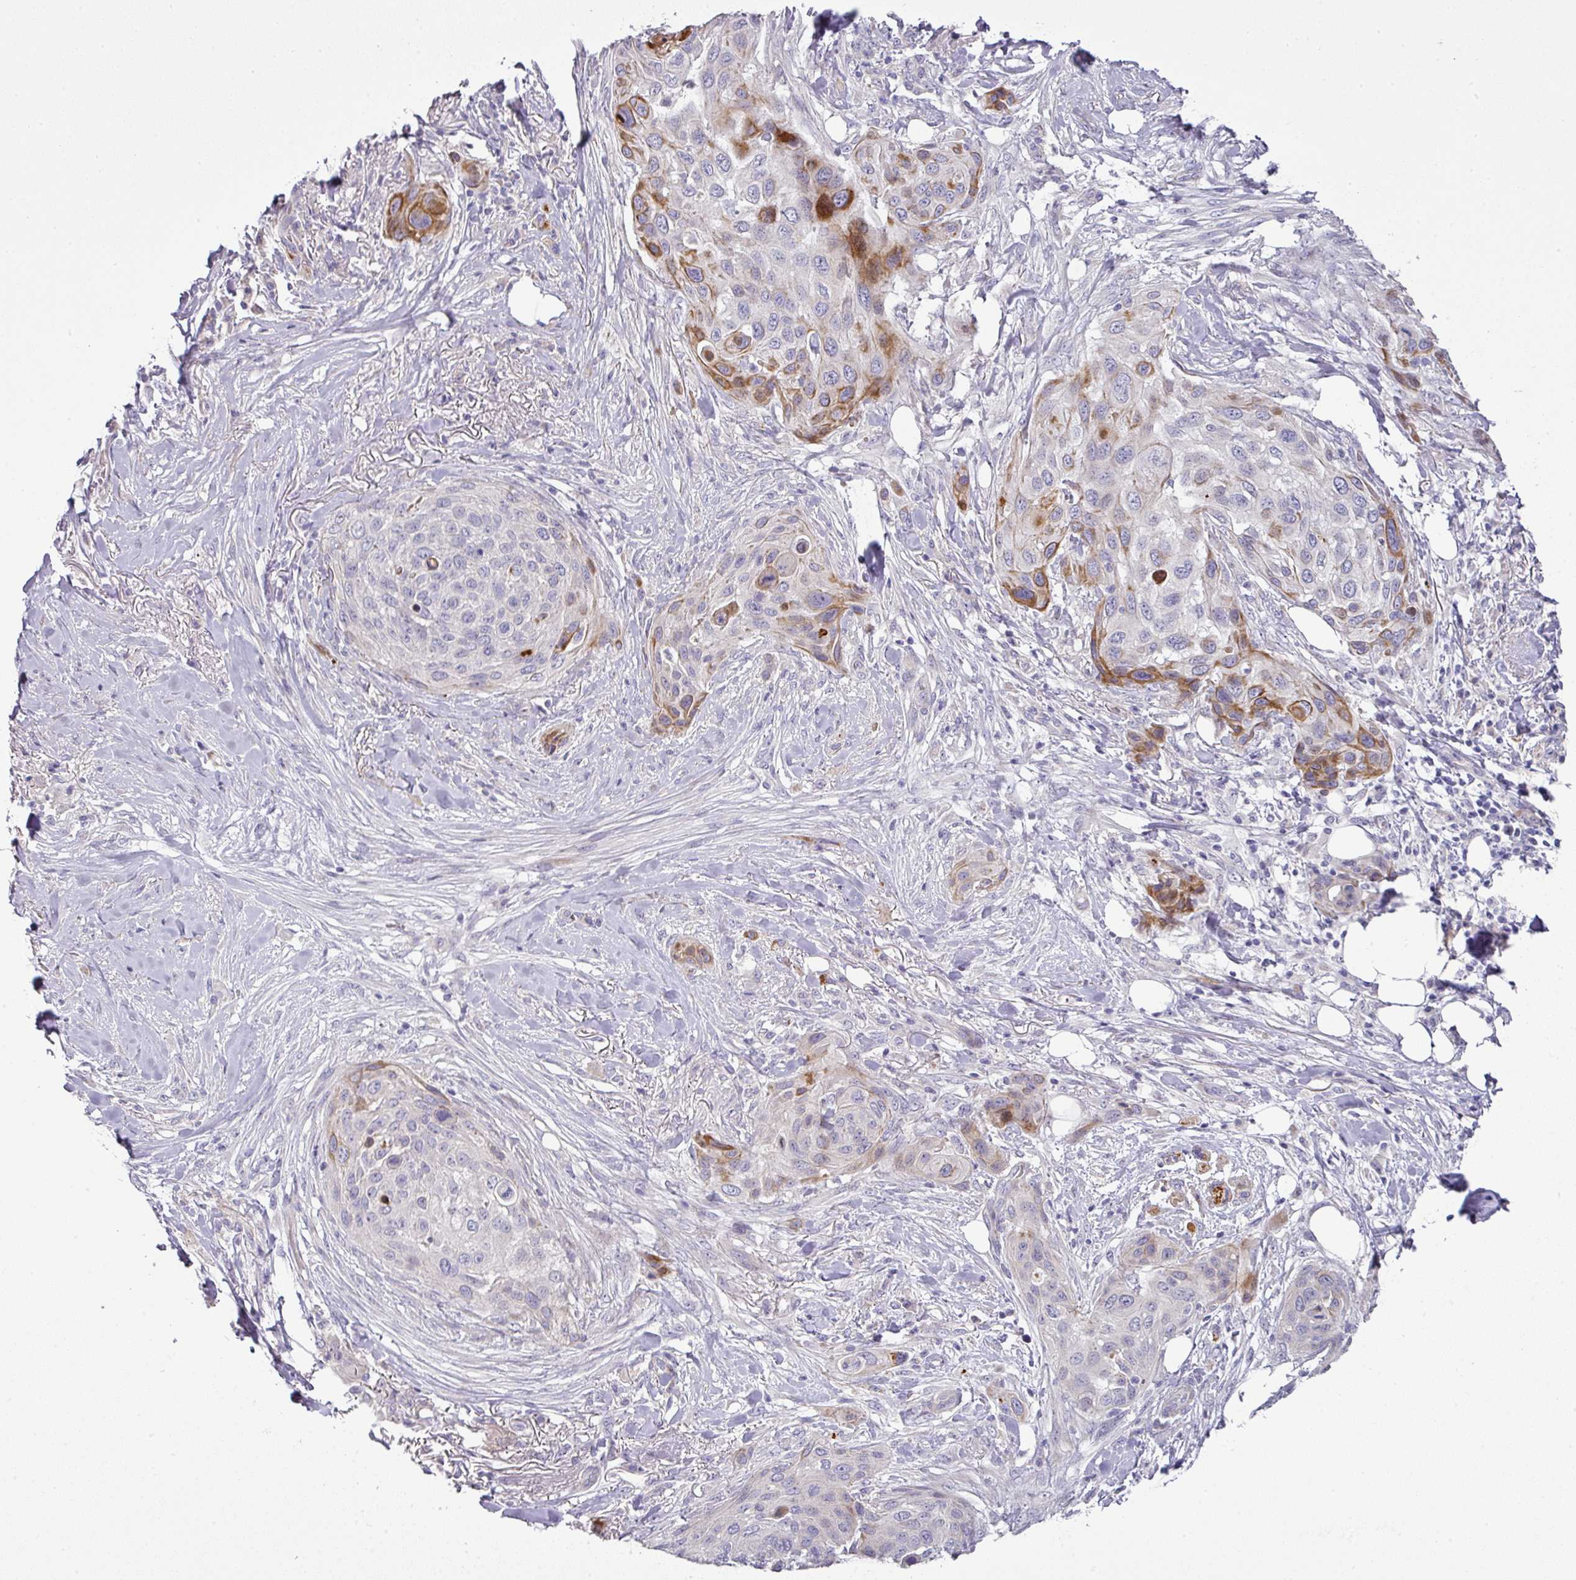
{"staining": {"intensity": "moderate", "quantity": "<25%", "location": "cytoplasmic/membranous"}, "tissue": "skin cancer", "cell_type": "Tumor cells", "image_type": "cancer", "snomed": [{"axis": "morphology", "description": "Squamous cell carcinoma, NOS"}, {"axis": "topography", "description": "Skin"}], "caption": "Immunohistochemical staining of squamous cell carcinoma (skin) exhibits low levels of moderate cytoplasmic/membranous staining in about <25% of tumor cells.", "gene": "ATP6V1F", "patient": {"sex": "female", "age": 87}}